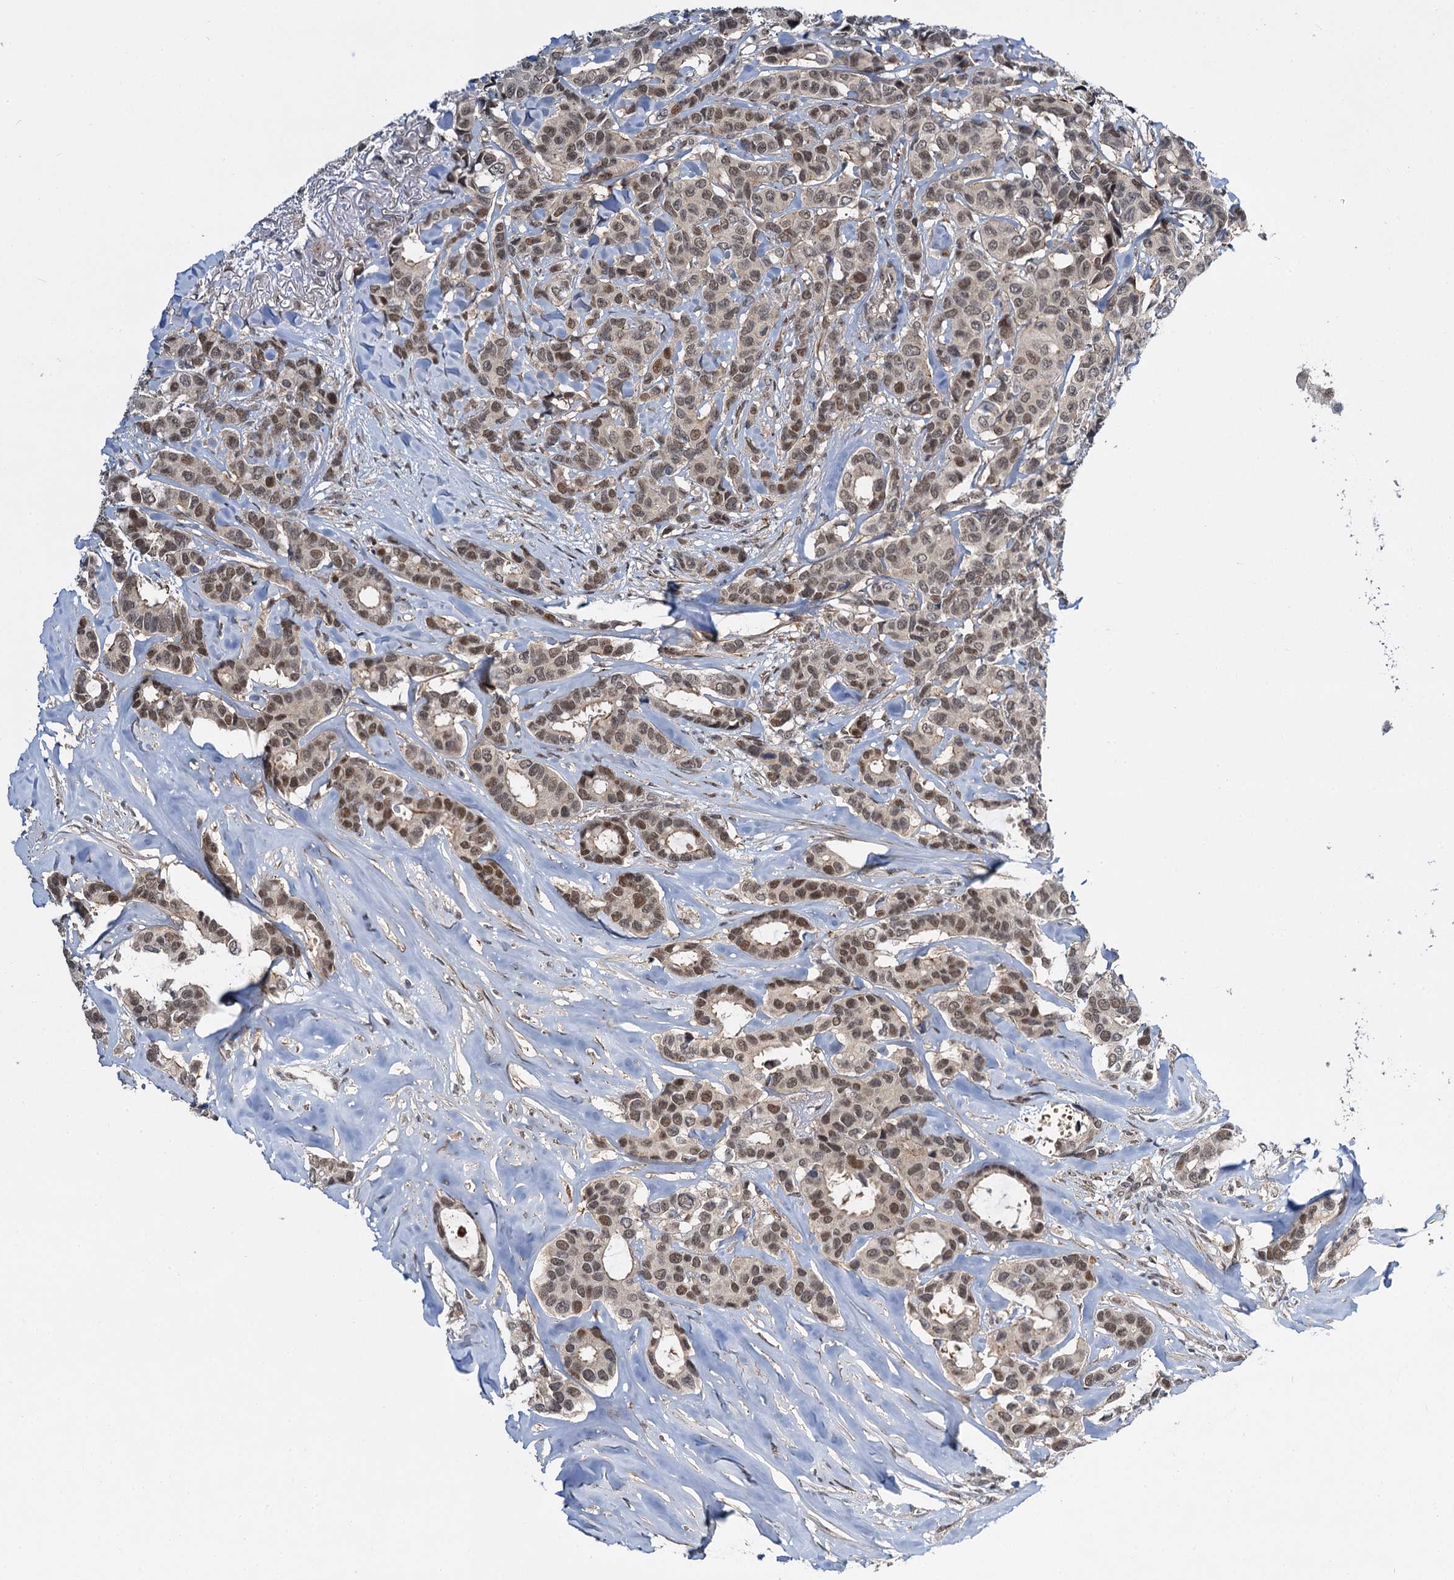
{"staining": {"intensity": "moderate", "quantity": ">75%", "location": "nuclear"}, "tissue": "breast cancer", "cell_type": "Tumor cells", "image_type": "cancer", "snomed": [{"axis": "morphology", "description": "Duct carcinoma"}, {"axis": "topography", "description": "Breast"}], "caption": "About >75% of tumor cells in breast cancer display moderate nuclear protein positivity as visualized by brown immunohistochemical staining.", "gene": "MBD6", "patient": {"sex": "female", "age": 87}}